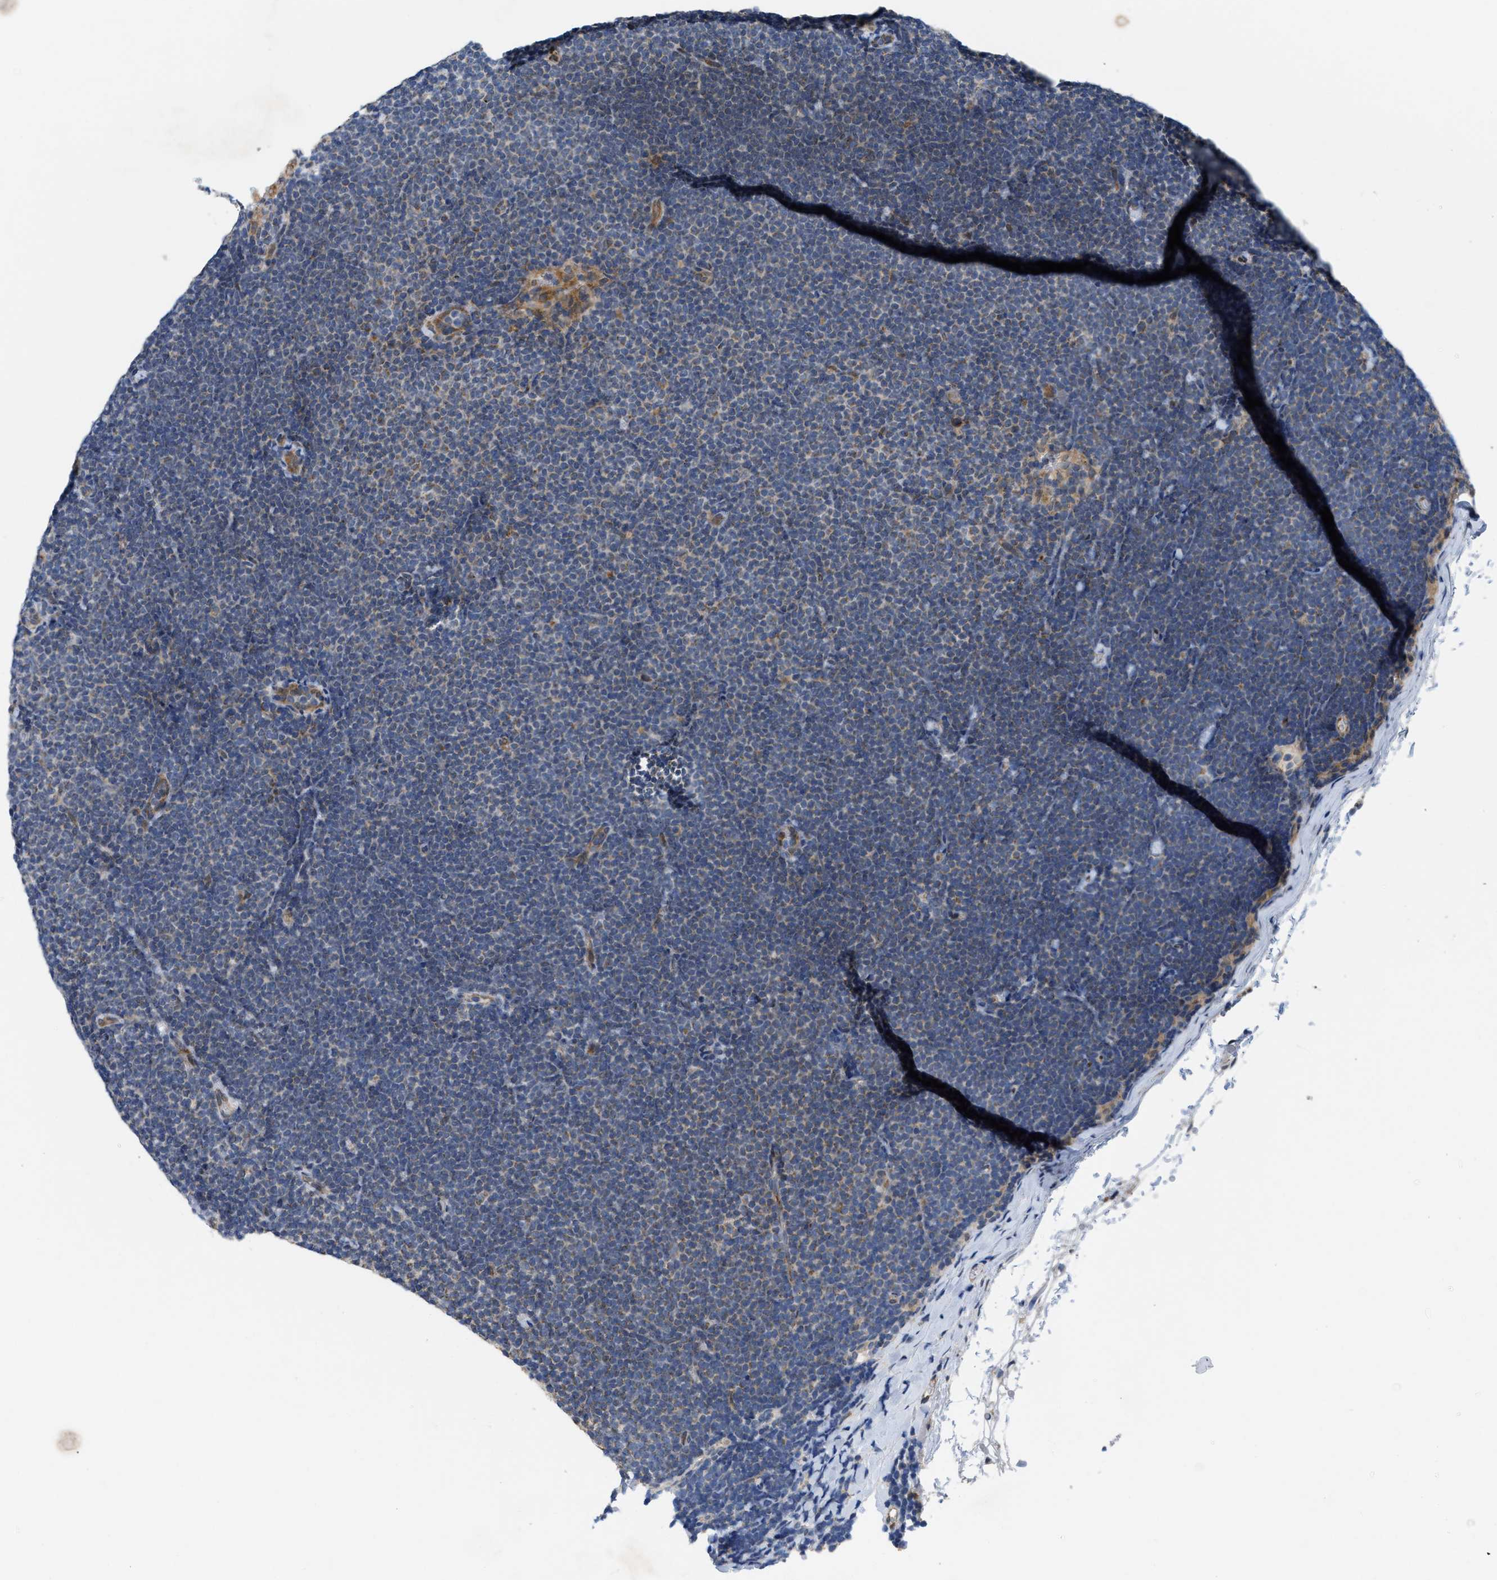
{"staining": {"intensity": "weak", "quantity": "25%-75%", "location": "cytoplasmic/membranous"}, "tissue": "lymphoma", "cell_type": "Tumor cells", "image_type": "cancer", "snomed": [{"axis": "morphology", "description": "Malignant lymphoma, non-Hodgkin's type, Low grade"}, {"axis": "topography", "description": "Lymph node"}], "caption": "The immunohistochemical stain highlights weak cytoplasmic/membranous positivity in tumor cells of low-grade malignant lymphoma, non-Hodgkin's type tissue.", "gene": "EOGT", "patient": {"sex": "female", "age": 53}}